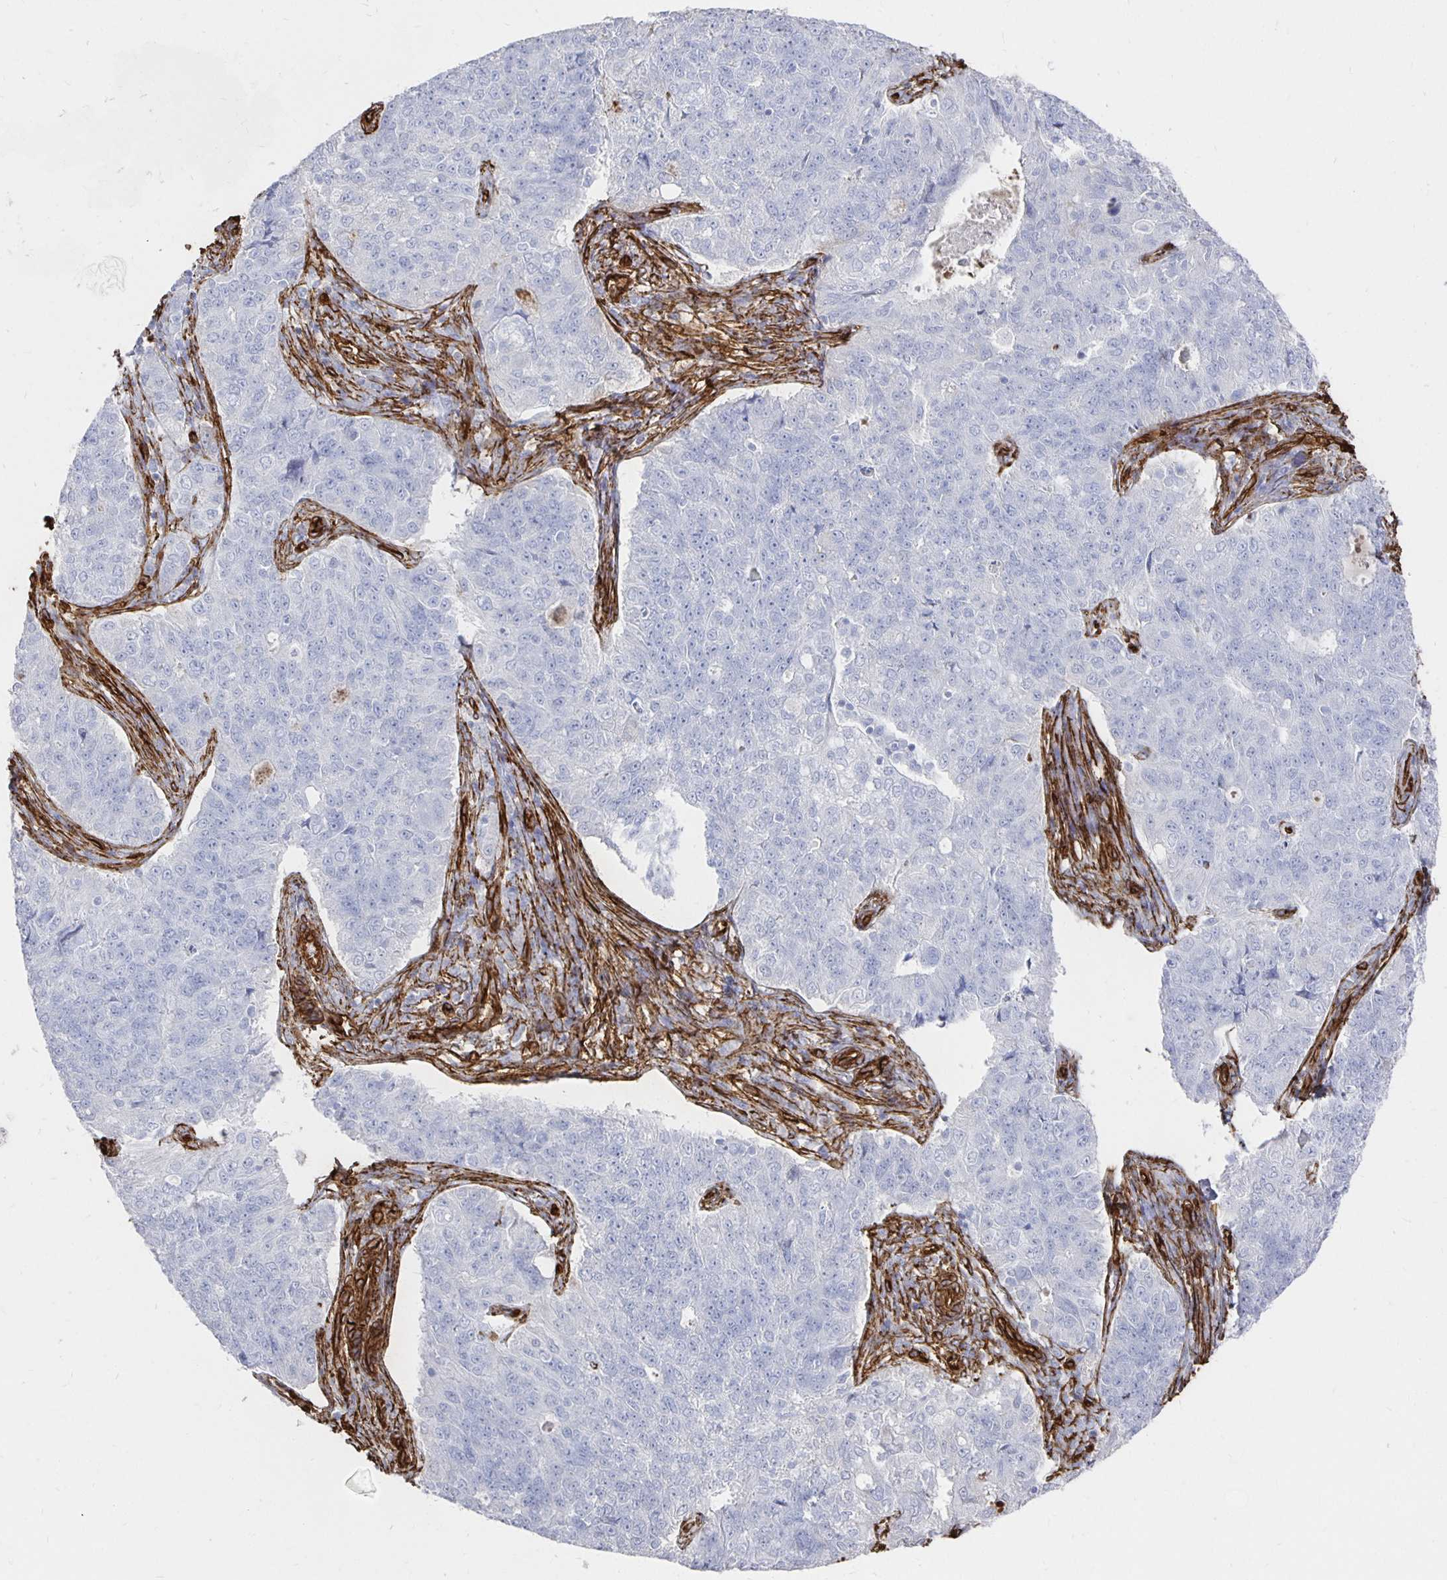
{"staining": {"intensity": "negative", "quantity": "none", "location": "none"}, "tissue": "endometrial cancer", "cell_type": "Tumor cells", "image_type": "cancer", "snomed": [{"axis": "morphology", "description": "Adenocarcinoma, NOS"}, {"axis": "topography", "description": "Endometrium"}], "caption": "Immunohistochemistry (IHC) histopathology image of endometrial adenocarcinoma stained for a protein (brown), which shows no staining in tumor cells.", "gene": "VIPR2", "patient": {"sex": "female", "age": 43}}